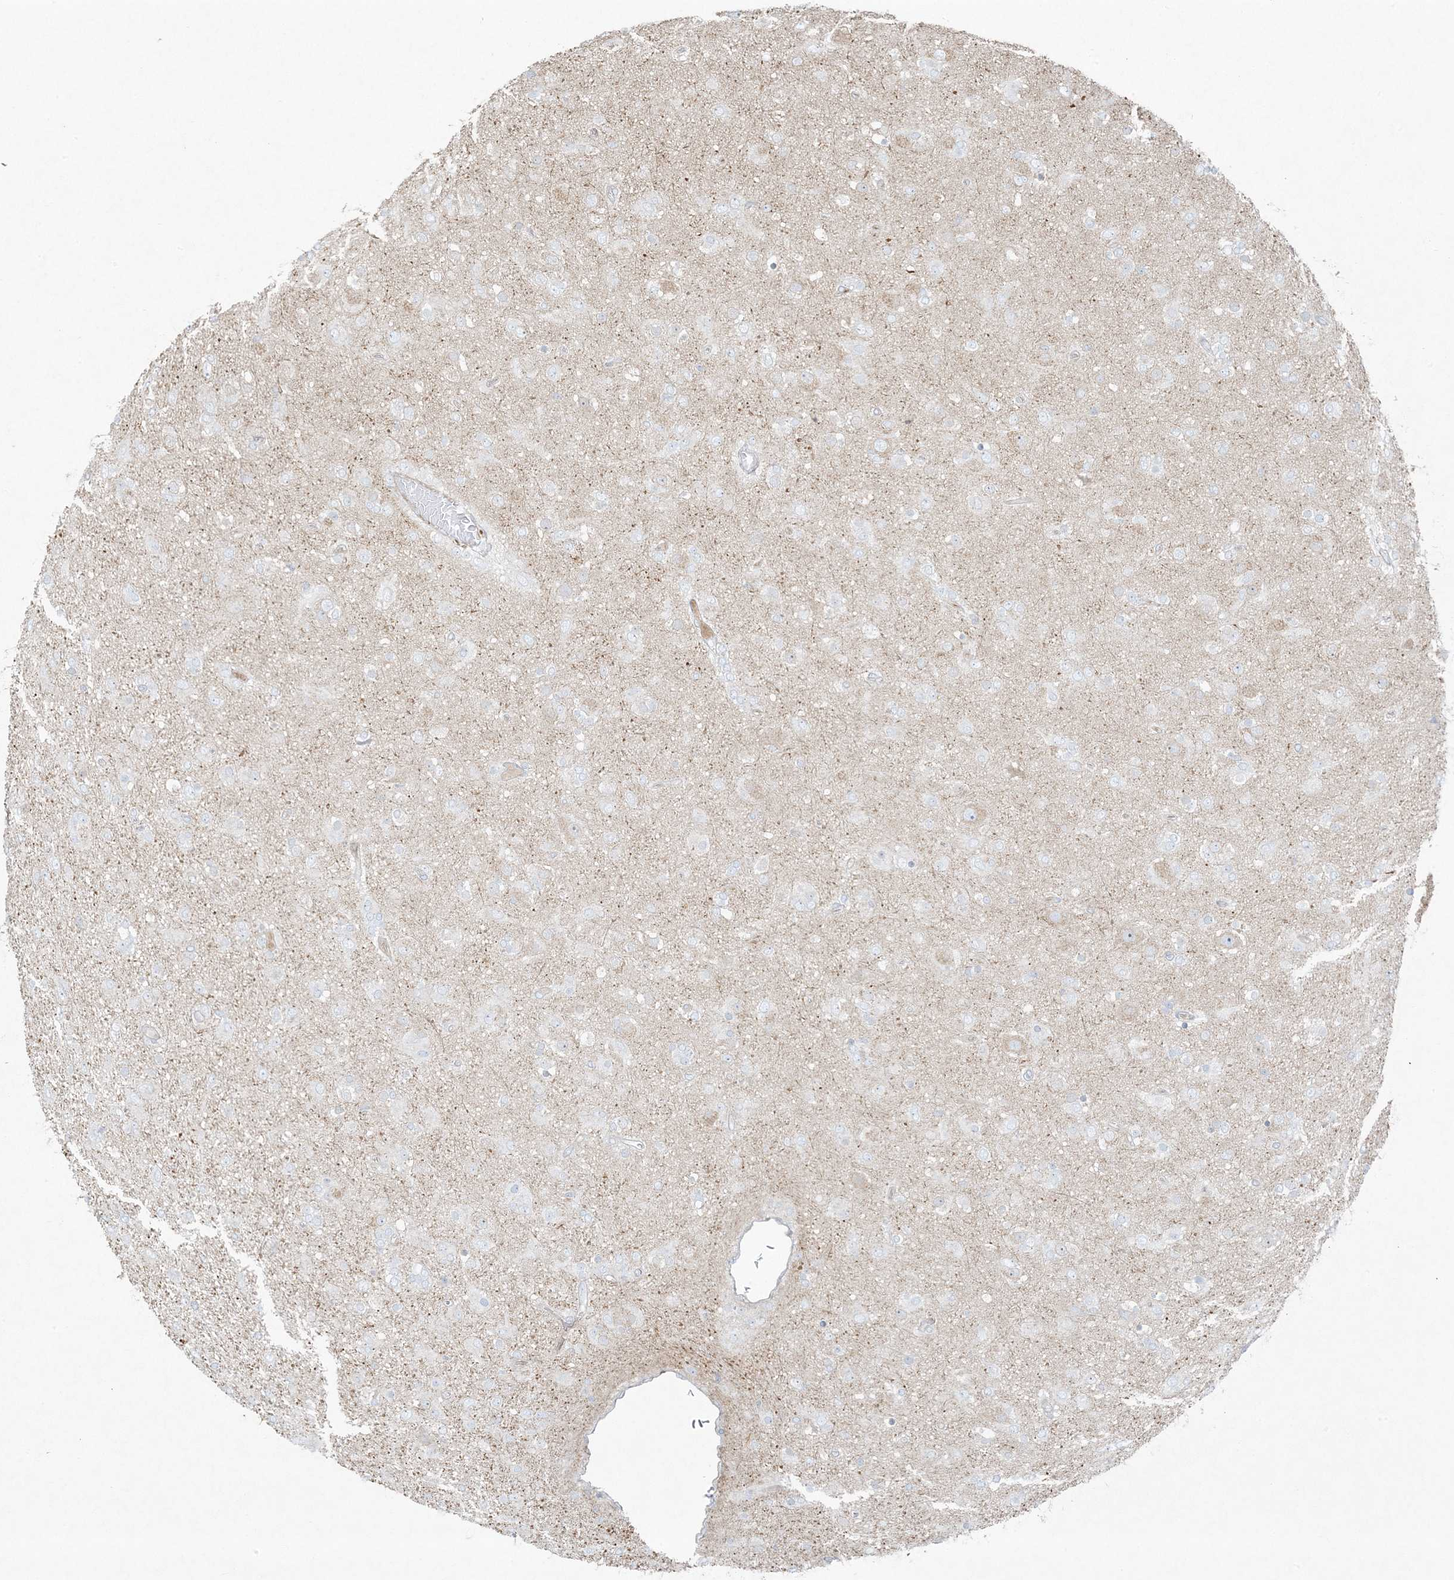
{"staining": {"intensity": "weak", "quantity": "<25%", "location": "cytoplasmic/membranous"}, "tissue": "glioma", "cell_type": "Tumor cells", "image_type": "cancer", "snomed": [{"axis": "morphology", "description": "Glioma, malignant, Low grade"}, {"axis": "topography", "description": "Brain"}], "caption": "This is an IHC histopathology image of human glioma. There is no expression in tumor cells.", "gene": "PIK3R4", "patient": {"sex": "male", "age": 65}}